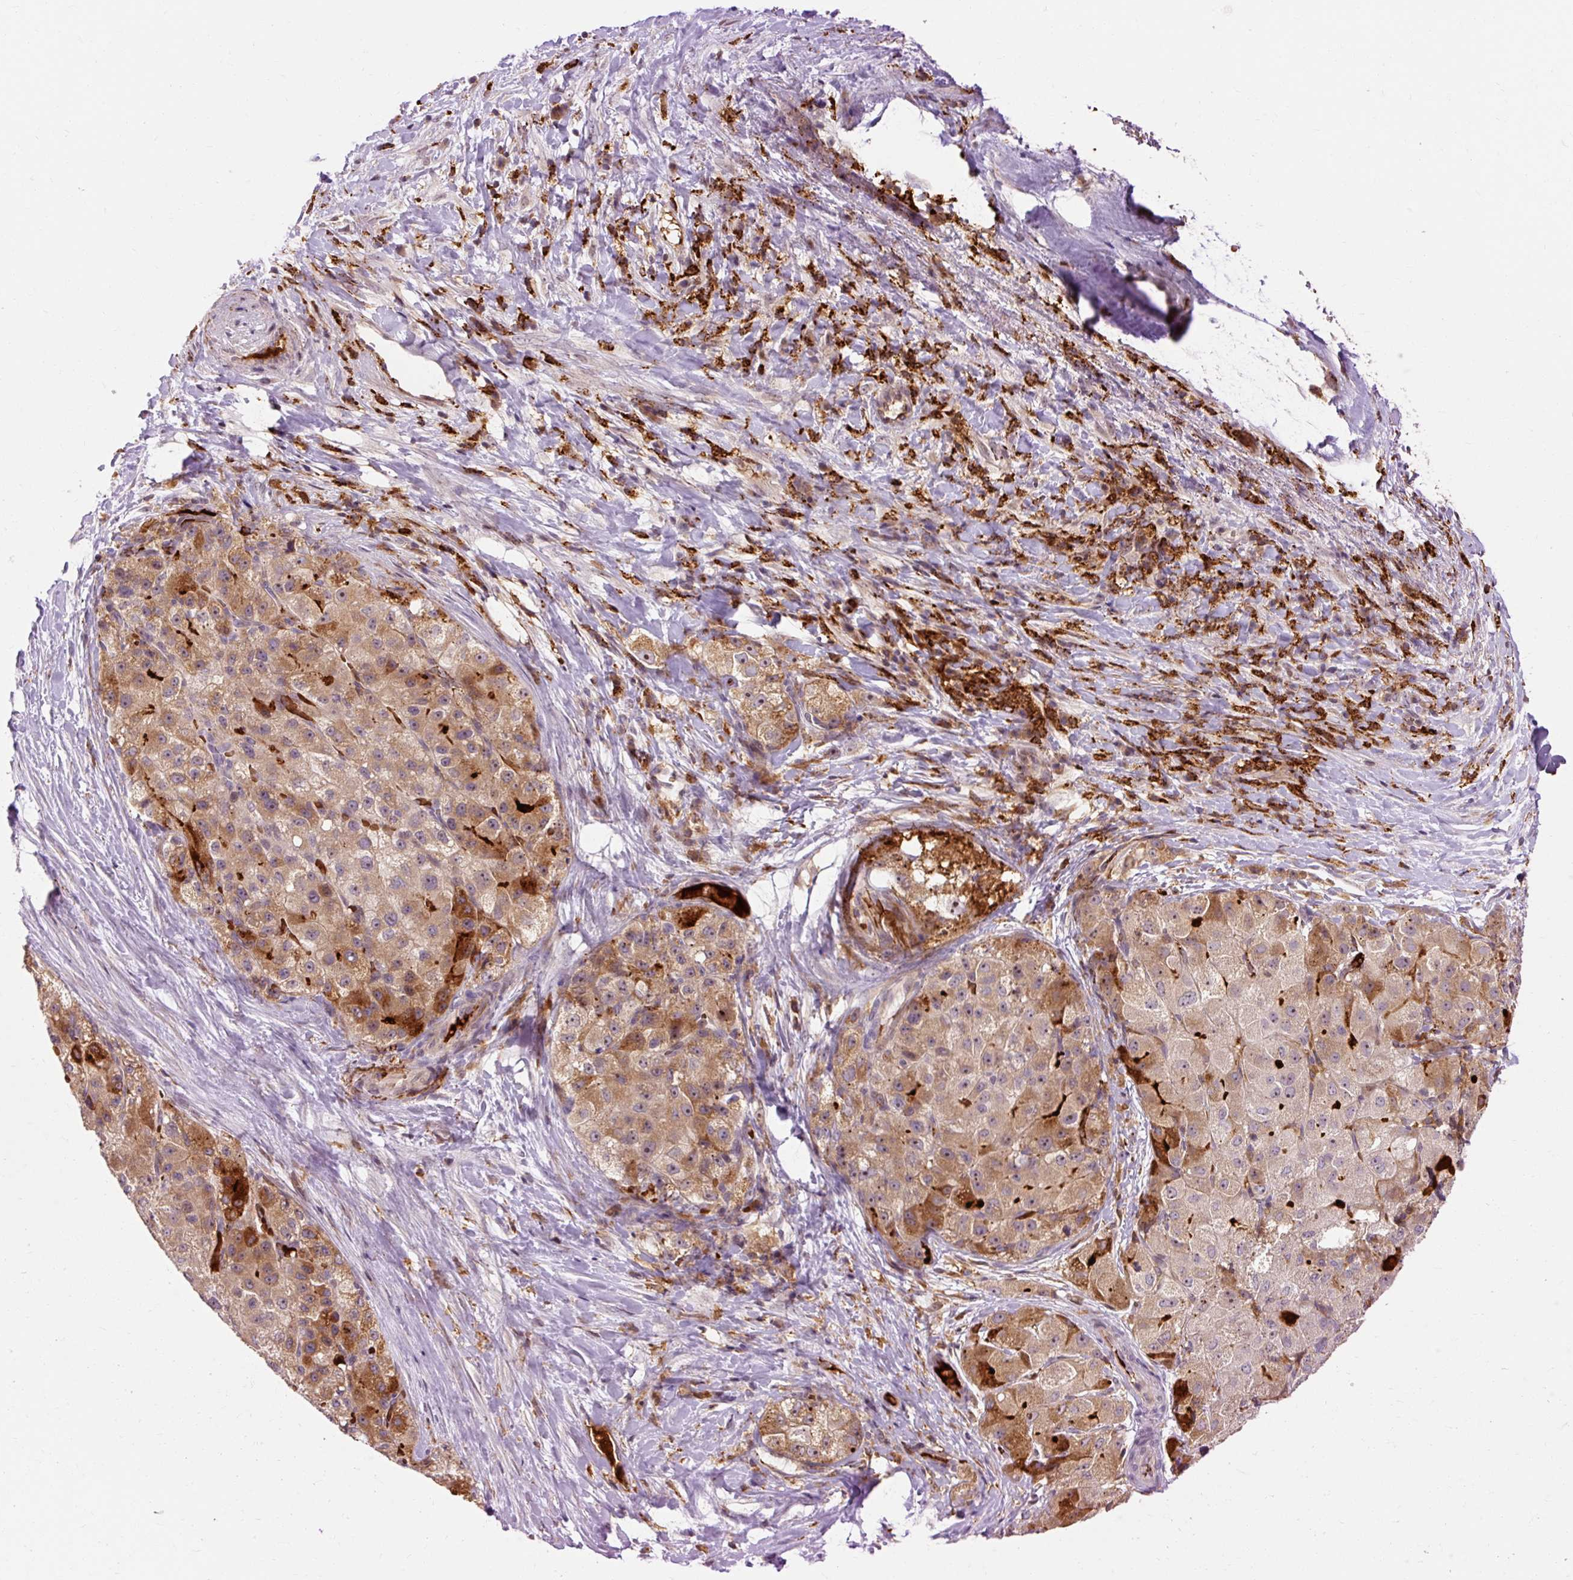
{"staining": {"intensity": "moderate", "quantity": ">75%", "location": "cytoplasmic/membranous"}, "tissue": "liver cancer", "cell_type": "Tumor cells", "image_type": "cancer", "snomed": [{"axis": "morphology", "description": "Carcinoma, Hepatocellular, NOS"}, {"axis": "topography", "description": "Liver"}], "caption": "An IHC histopathology image of neoplastic tissue is shown. Protein staining in brown highlights moderate cytoplasmic/membranous positivity in liver cancer (hepatocellular carcinoma) within tumor cells.", "gene": "CEBPZ", "patient": {"sex": "male", "age": 80}}